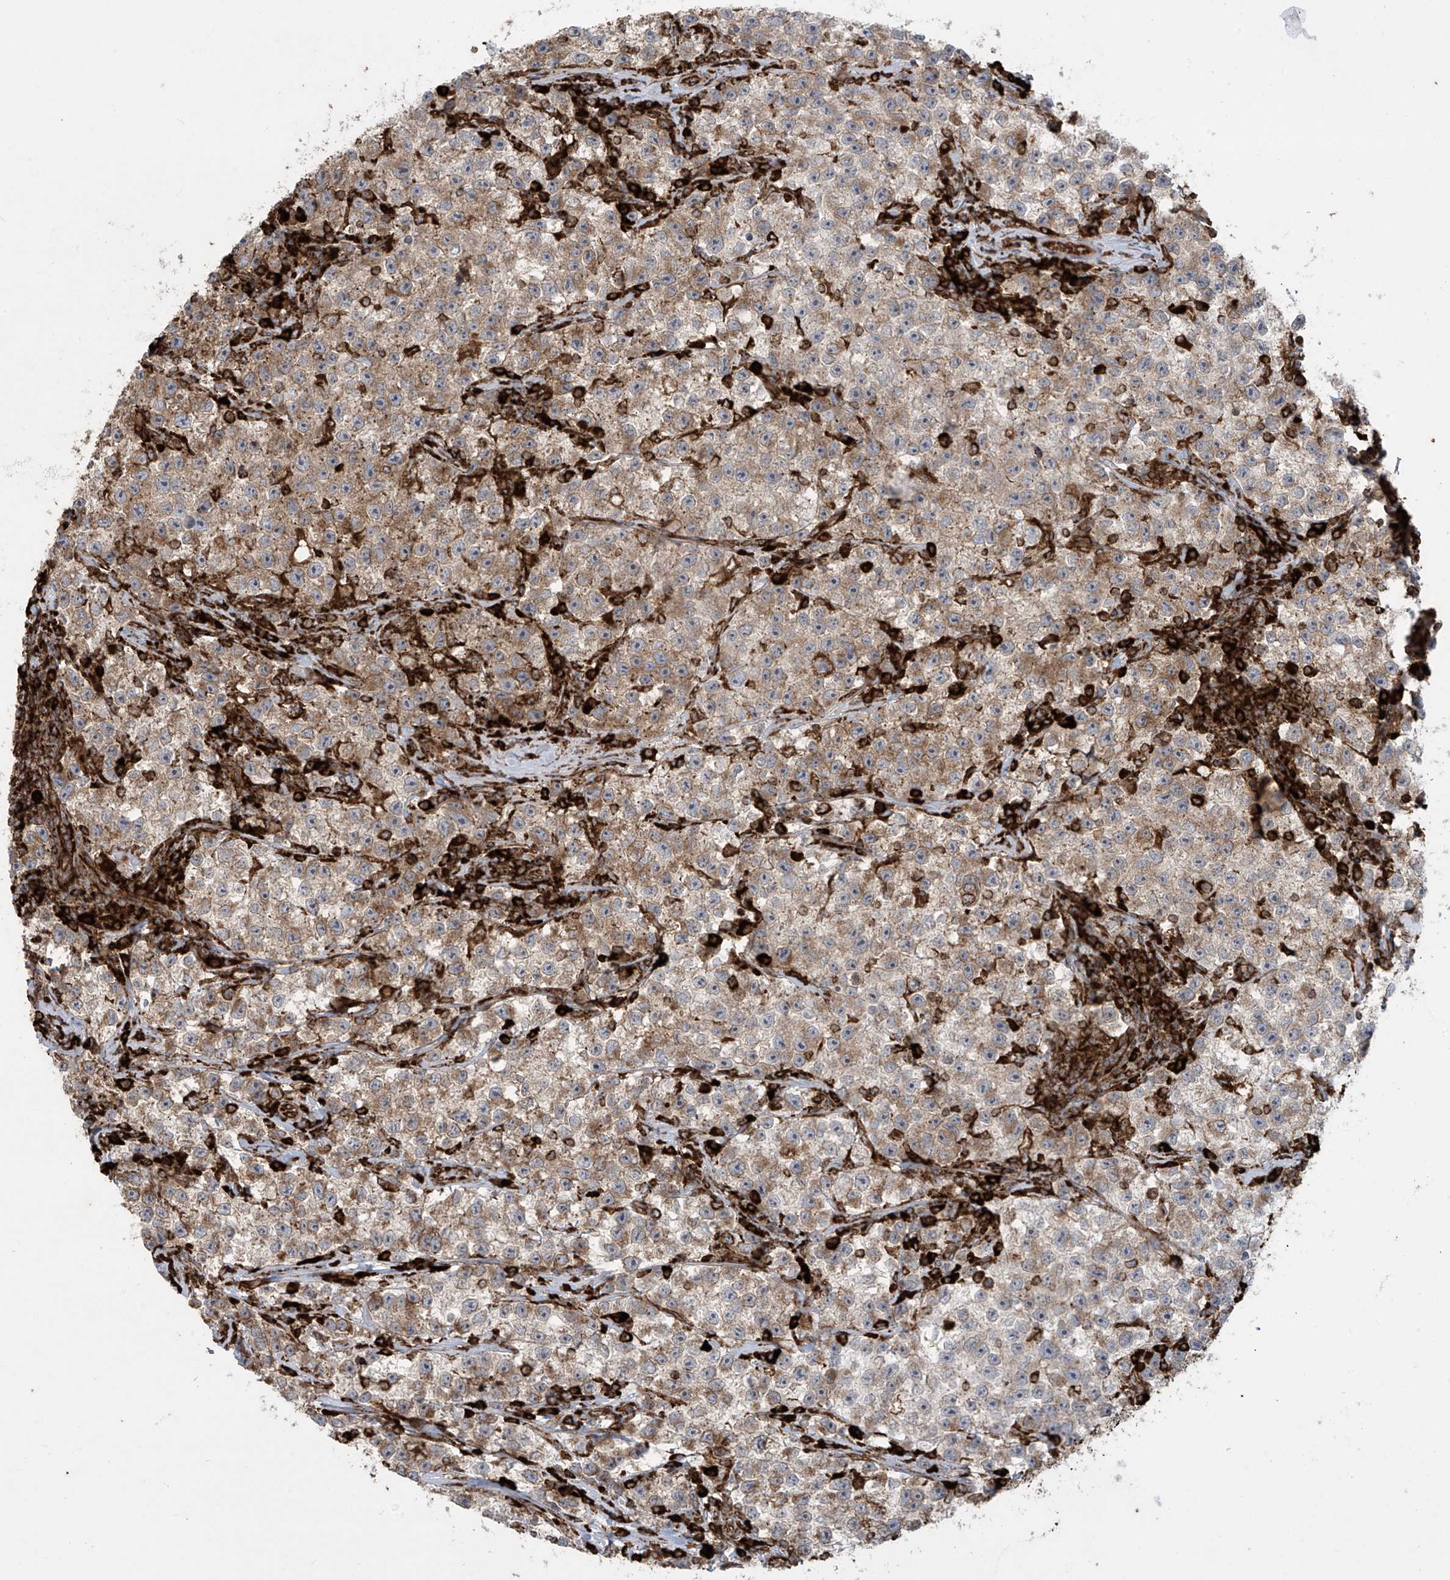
{"staining": {"intensity": "moderate", "quantity": ">75%", "location": "cytoplasmic/membranous"}, "tissue": "testis cancer", "cell_type": "Tumor cells", "image_type": "cancer", "snomed": [{"axis": "morphology", "description": "Seminoma, NOS"}, {"axis": "topography", "description": "Testis"}], "caption": "Moderate cytoplasmic/membranous protein positivity is identified in approximately >75% of tumor cells in testis cancer. The staining was performed using DAB to visualize the protein expression in brown, while the nuclei were stained in blue with hematoxylin (Magnification: 20x).", "gene": "MX1", "patient": {"sex": "male", "age": 22}}